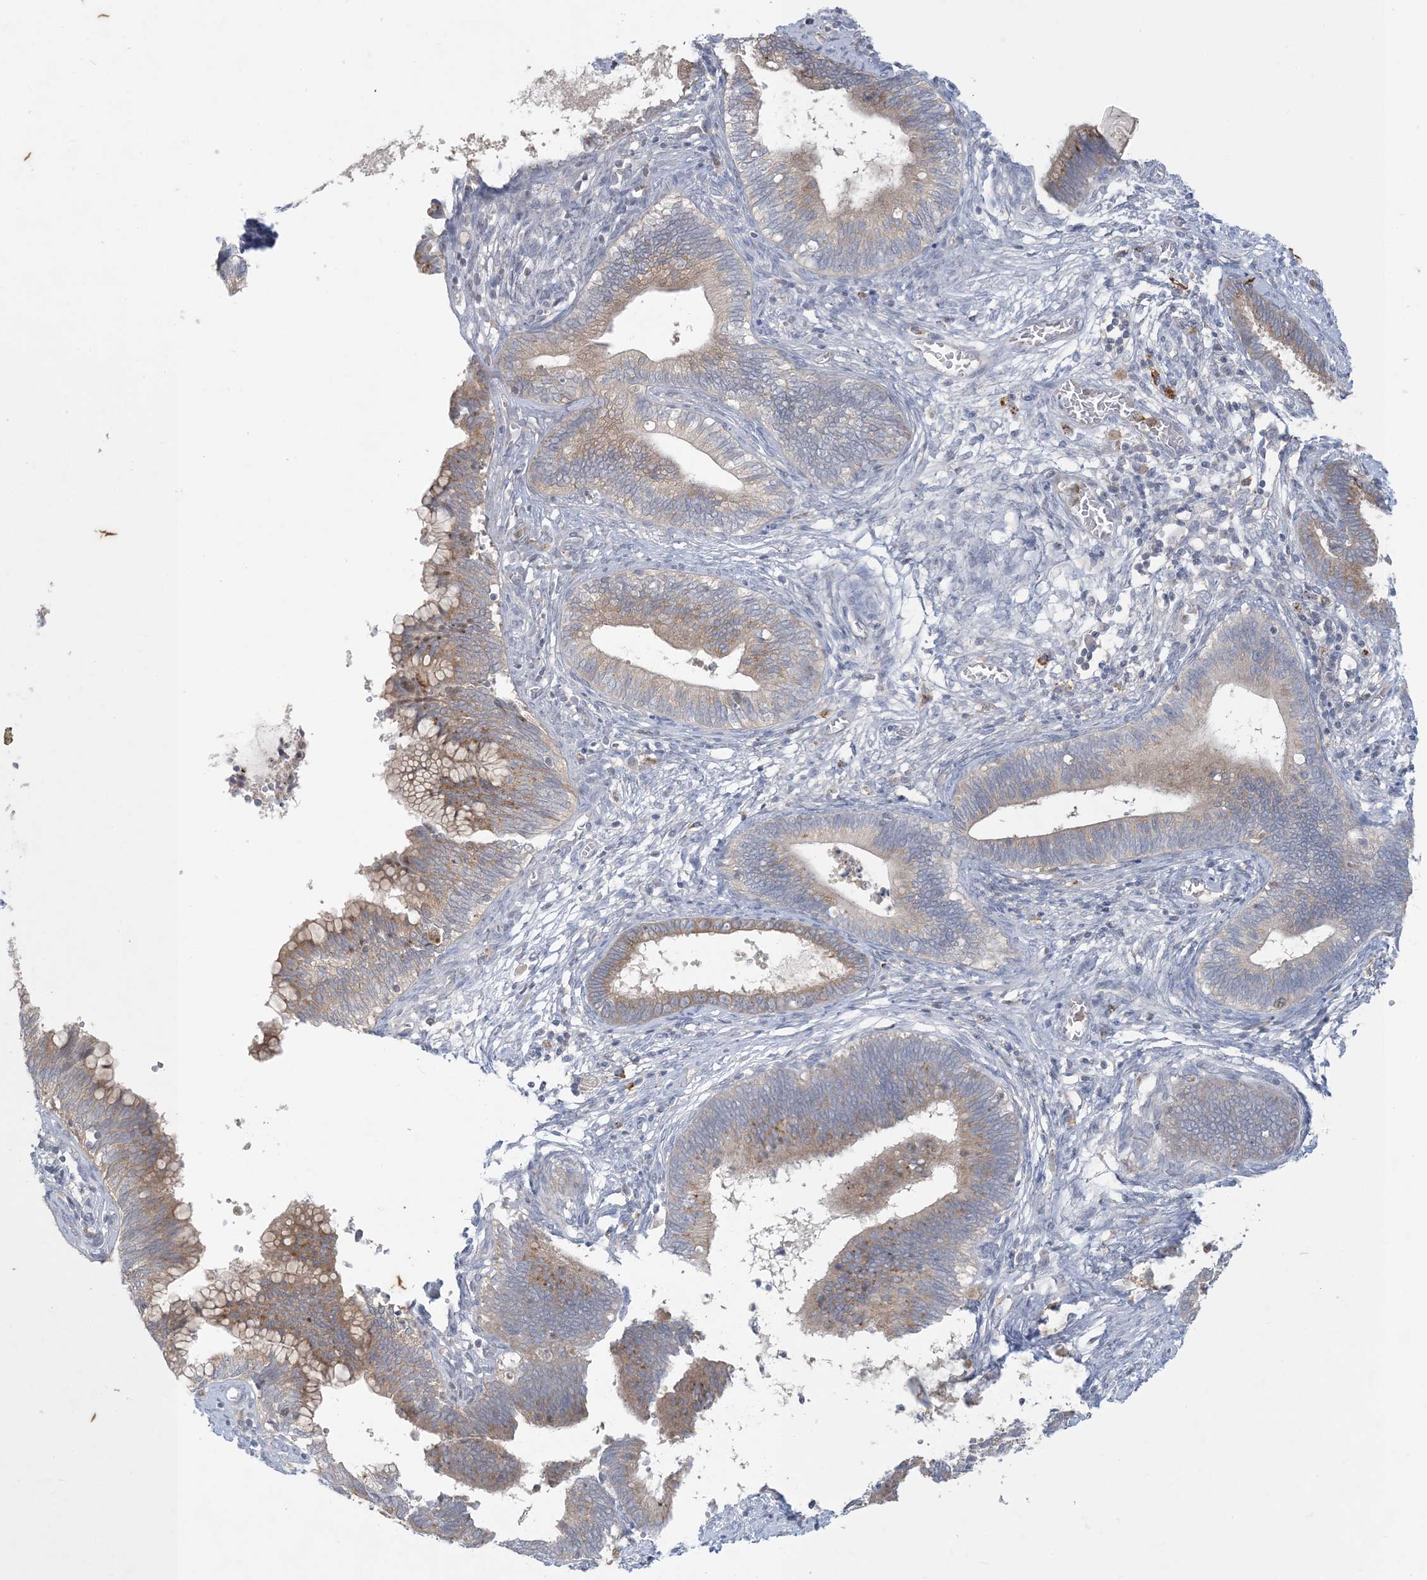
{"staining": {"intensity": "weak", "quantity": ">75%", "location": "cytoplasmic/membranous"}, "tissue": "cervical cancer", "cell_type": "Tumor cells", "image_type": "cancer", "snomed": [{"axis": "morphology", "description": "Adenocarcinoma, NOS"}, {"axis": "topography", "description": "Cervix"}], "caption": "DAB (3,3'-diaminobenzidine) immunohistochemical staining of human adenocarcinoma (cervical) demonstrates weak cytoplasmic/membranous protein staining in about >75% of tumor cells. (Stains: DAB (3,3'-diaminobenzidine) in brown, nuclei in blue, Microscopy: brightfield microscopy at high magnification).", "gene": "KIF3A", "patient": {"sex": "female", "age": 44}}